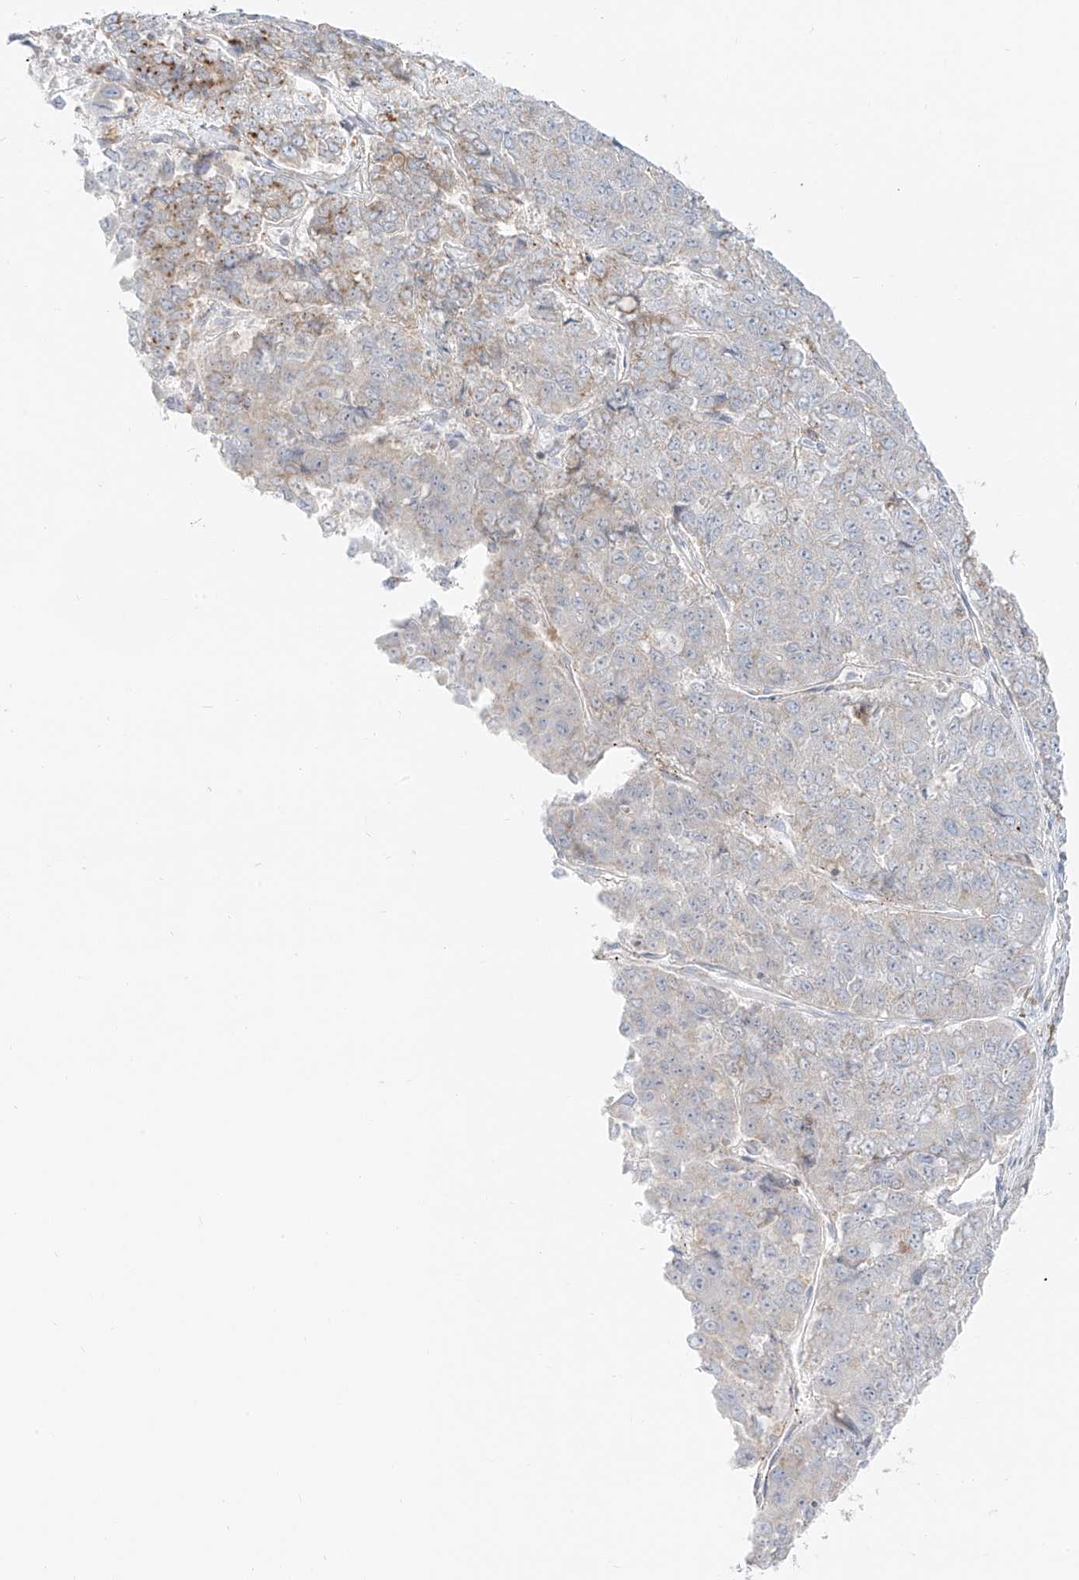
{"staining": {"intensity": "negative", "quantity": "none", "location": "none"}, "tissue": "pancreatic cancer", "cell_type": "Tumor cells", "image_type": "cancer", "snomed": [{"axis": "morphology", "description": "Adenocarcinoma, NOS"}, {"axis": "topography", "description": "Pancreas"}], "caption": "Immunohistochemical staining of pancreatic cancer displays no significant expression in tumor cells. The staining was performed using DAB to visualize the protein expression in brown, while the nuclei were stained in blue with hematoxylin (Magnification: 20x).", "gene": "SLC35F6", "patient": {"sex": "male", "age": 50}}